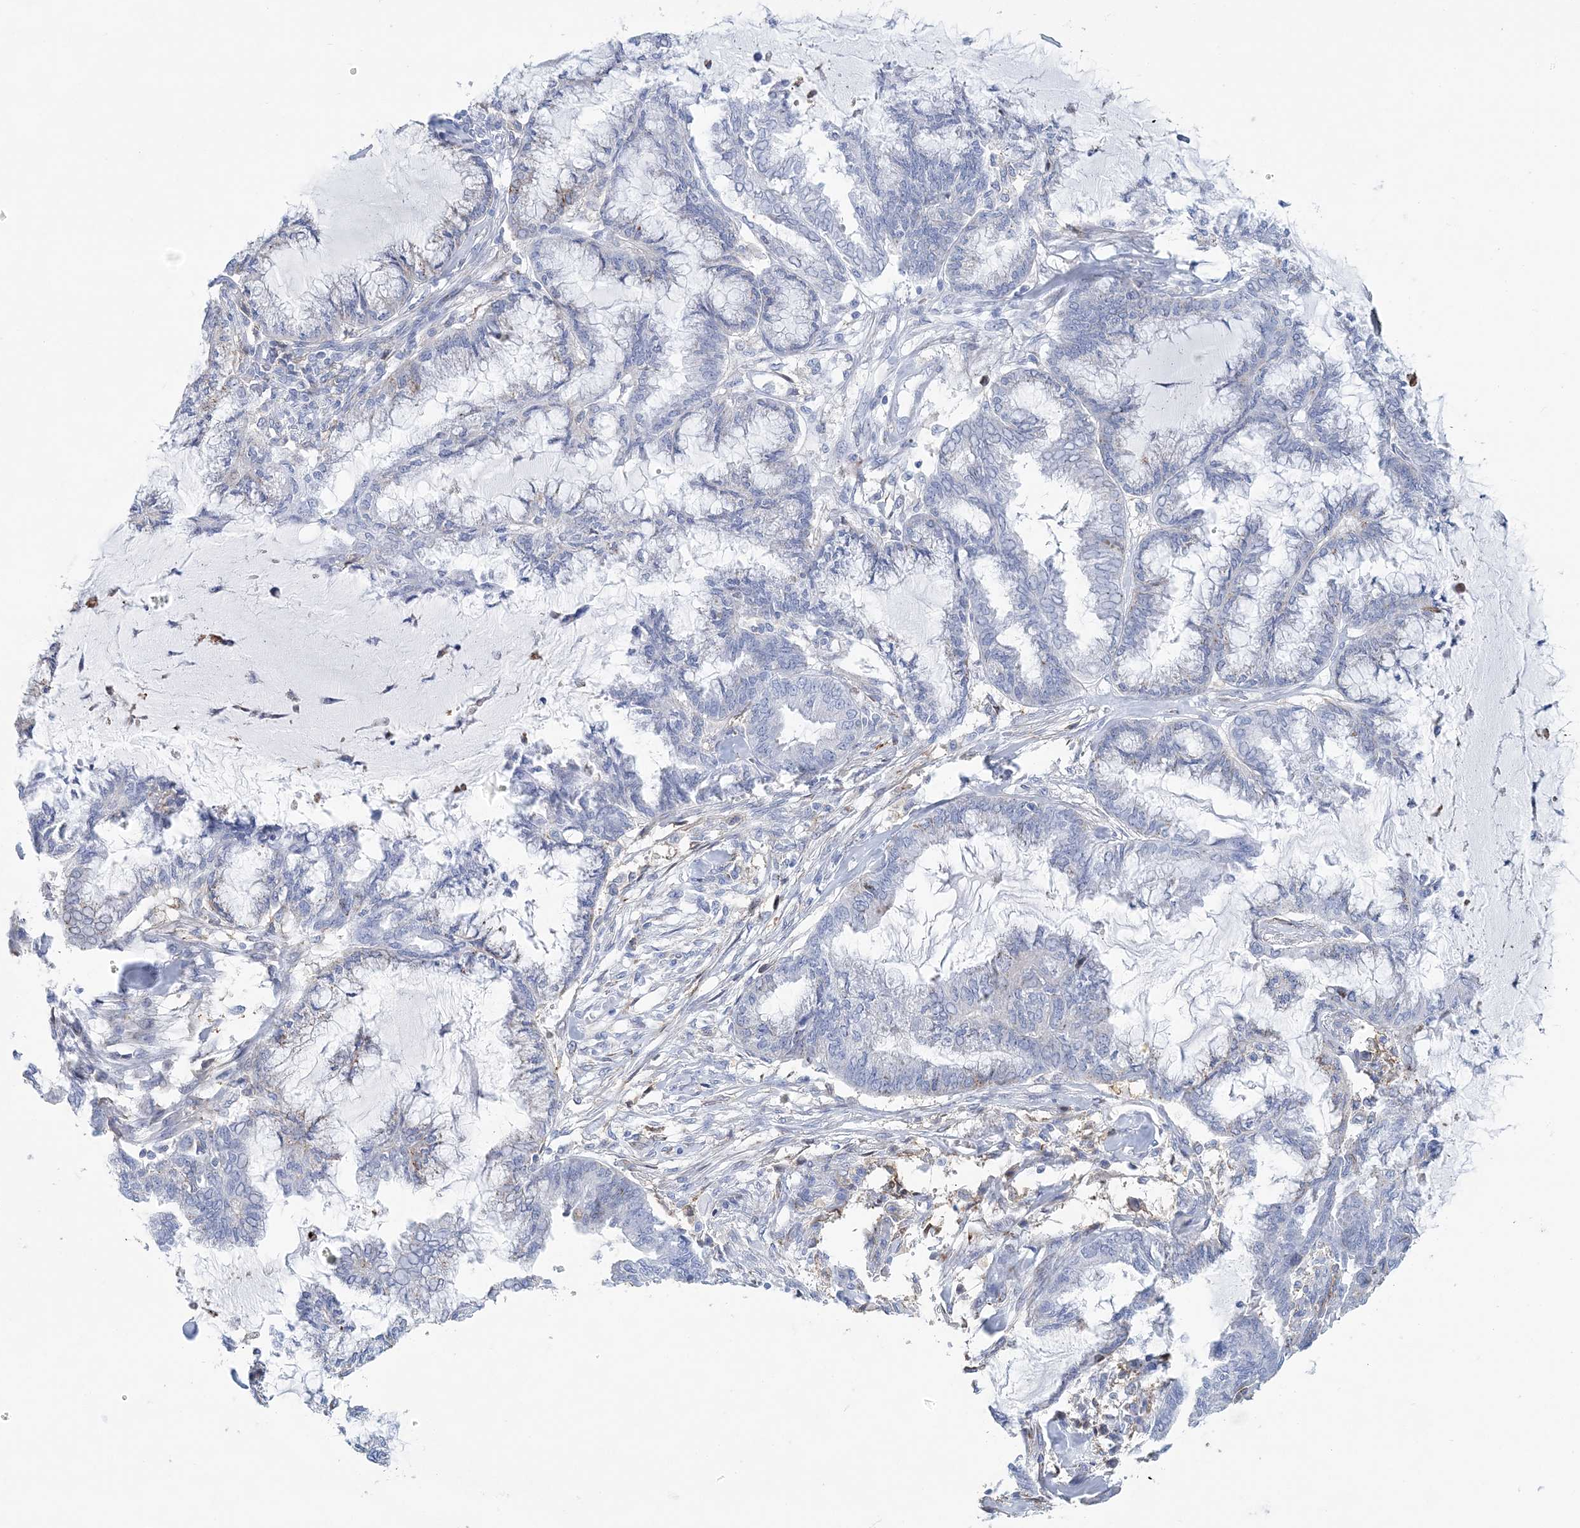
{"staining": {"intensity": "negative", "quantity": "none", "location": "none"}, "tissue": "endometrial cancer", "cell_type": "Tumor cells", "image_type": "cancer", "snomed": [{"axis": "morphology", "description": "Adenocarcinoma, NOS"}, {"axis": "topography", "description": "Endometrium"}], "caption": "Photomicrograph shows no protein expression in tumor cells of adenocarcinoma (endometrial) tissue. The staining is performed using DAB (3,3'-diaminobenzidine) brown chromogen with nuclei counter-stained in using hematoxylin.", "gene": "NKX6-1", "patient": {"sex": "female", "age": 86}}